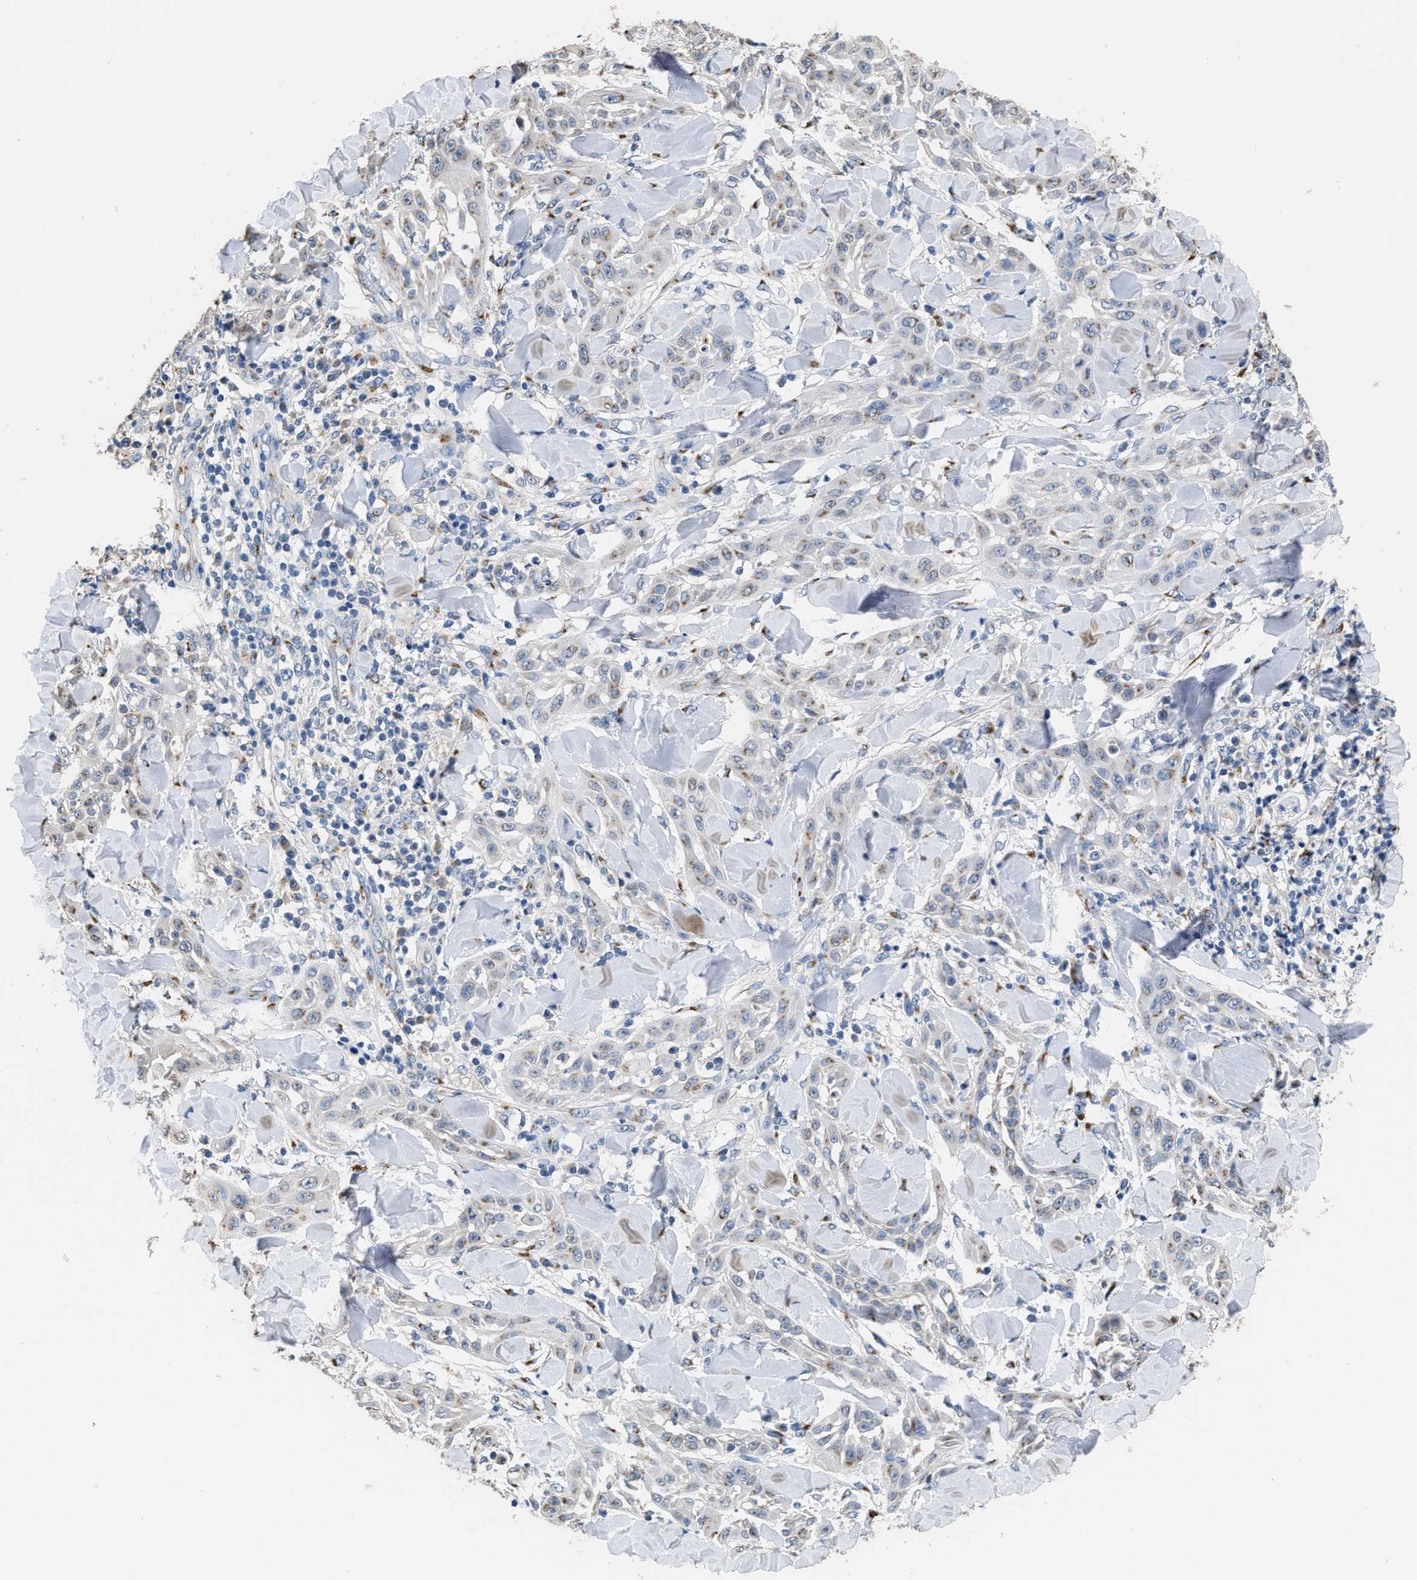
{"staining": {"intensity": "moderate", "quantity": "<25%", "location": "cytoplasmic/membranous"}, "tissue": "skin cancer", "cell_type": "Tumor cells", "image_type": "cancer", "snomed": [{"axis": "morphology", "description": "Squamous cell carcinoma, NOS"}, {"axis": "topography", "description": "Skin"}], "caption": "This micrograph demonstrates immunohistochemistry staining of human squamous cell carcinoma (skin), with low moderate cytoplasmic/membranous staining in approximately <25% of tumor cells.", "gene": "GOLM1", "patient": {"sex": "male", "age": 24}}